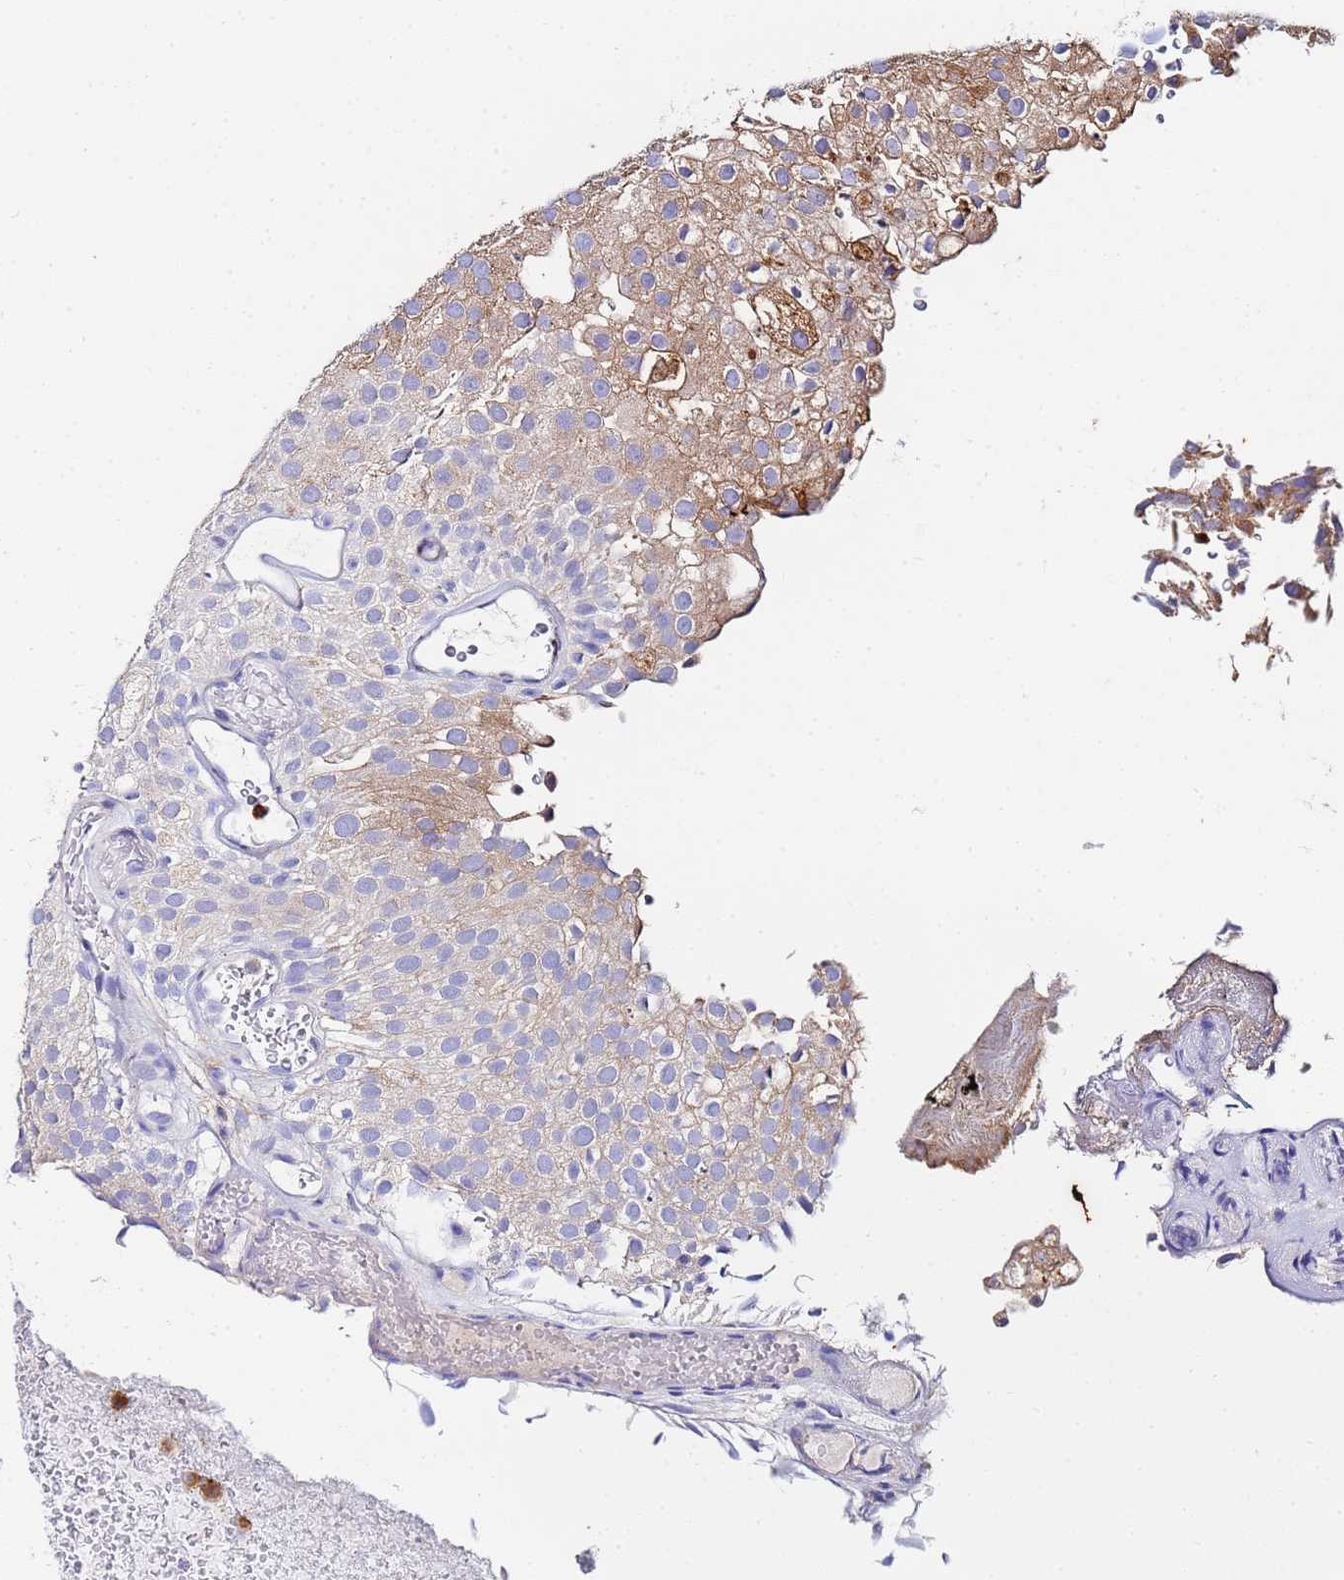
{"staining": {"intensity": "moderate", "quantity": ">75%", "location": "cytoplasmic/membranous"}, "tissue": "urothelial cancer", "cell_type": "Tumor cells", "image_type": "cancer", "snomed": [{"axis": "morphology", "description": "Urothelial carcinoma, Low grade"}, {"axis": "topography", "description": "Urinary bladder"}], "caption": "Urothelial carcinoma (low-grade) was stained to show a protein in brown. There is medium levels of moderate cytoplasmic/membranous staining in about >75% of tumor cells.", "gene": "BASP1", "patient": {"sex": "male", "age": 78}}